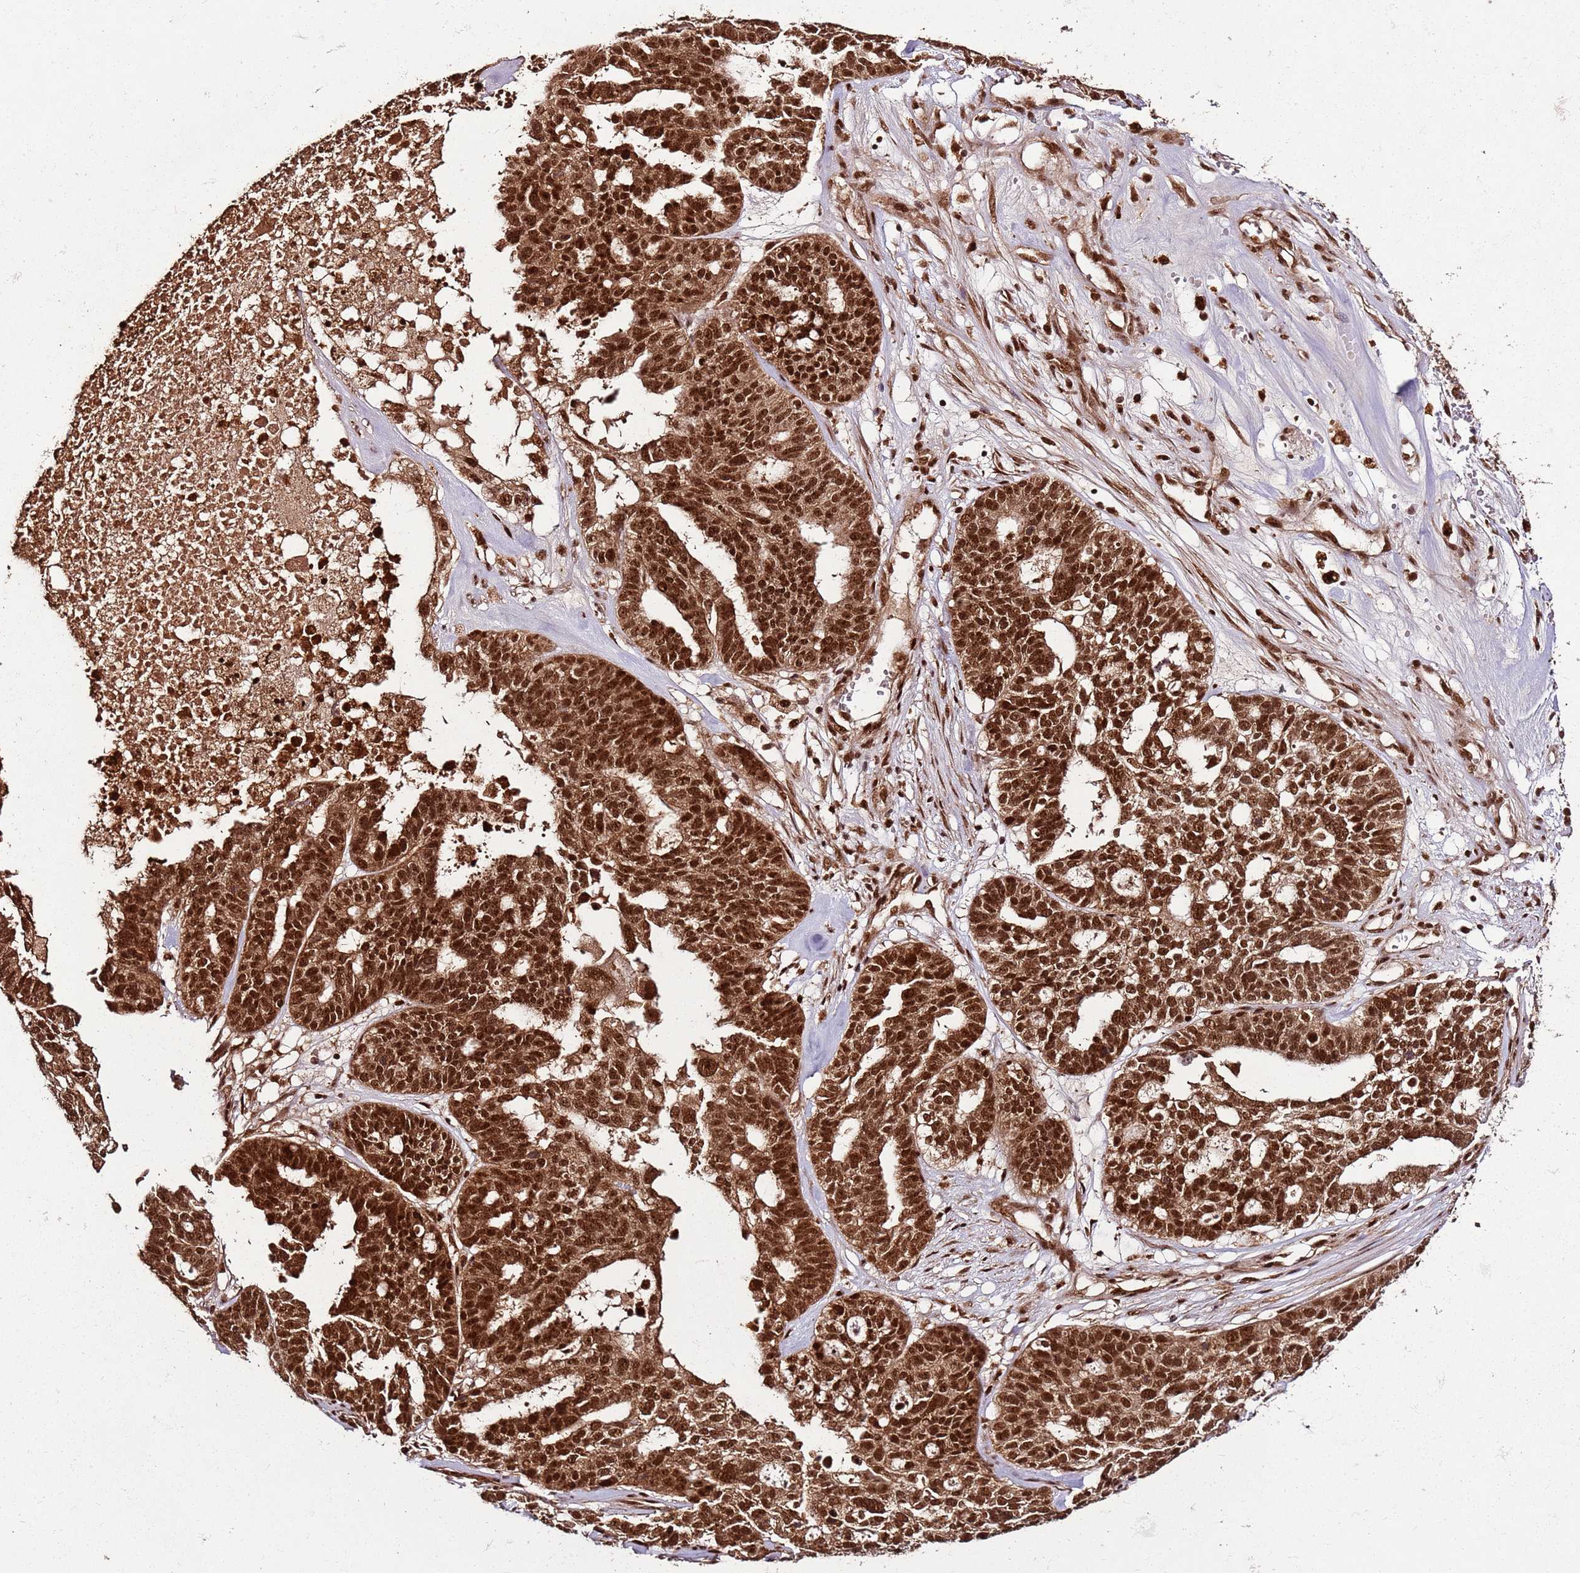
{"staining": {"intensity": "strong", "quantity": ">75%", "location": "cytoplasmic/membranous,nuclear"}, "tissue": "ovarian cancer", "cell_type": "Tumor cells", "image_type": "cancer", "snomed": [{"axis": "morphology", "description": "Cystadenocarcinoma, serous, NOS"}, {"axis": "topography", "description": "Ovary"}], "caption": "Ovarian cancer (serous cystadenocarcinoma) stained with a brown dye displays strong cytoplasmic/membranous and nuclear positive expression in approximately >75% of tumor cells.", "gene": "XRN2", "patient": {"sex": "female", "age": 59}}